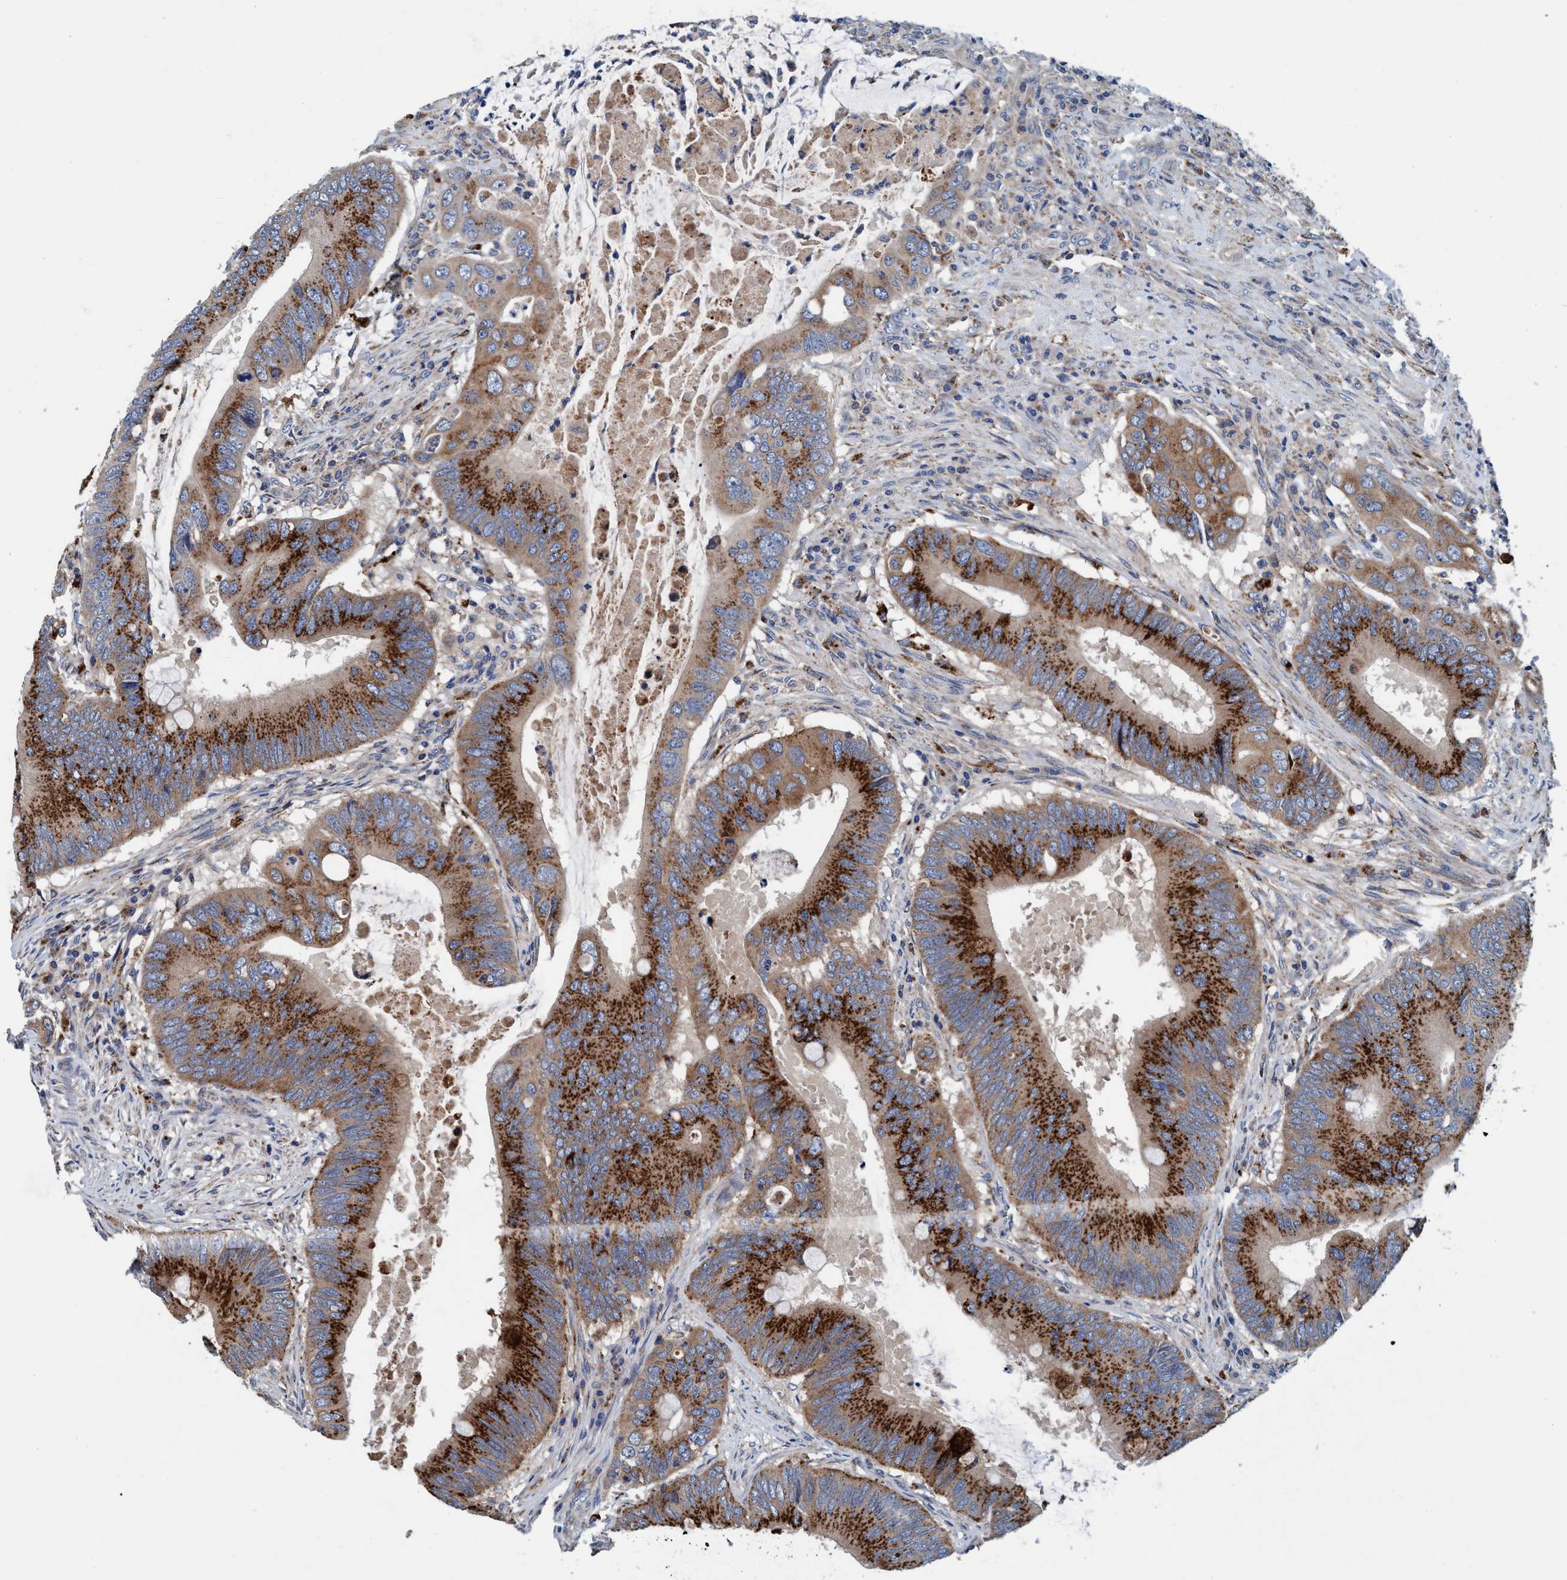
{"staining": {"intensity": "moderate", "quantity": ">75%", "location": "cytoplasmic/membranous"}, "tissue": "colorectal cancer", "cell_type": "Tumor cells", "image_type": "cancer", "snomed": [{"axis": "morphology", "description": "Adenocarcinoma, NOS"}, {"axis": "topography", "description": "Colon"}], "caption": "Immunohistochemistry (DAB (3,3'-diaminobenzidine)) staining of human colorectal cancer demonstrates moderate cytoplasmic/membranous protein positivity in approximately >75% of tumor cells.", "gene": "ENDOG", "patient": {"sex": "male", "age": 71}}